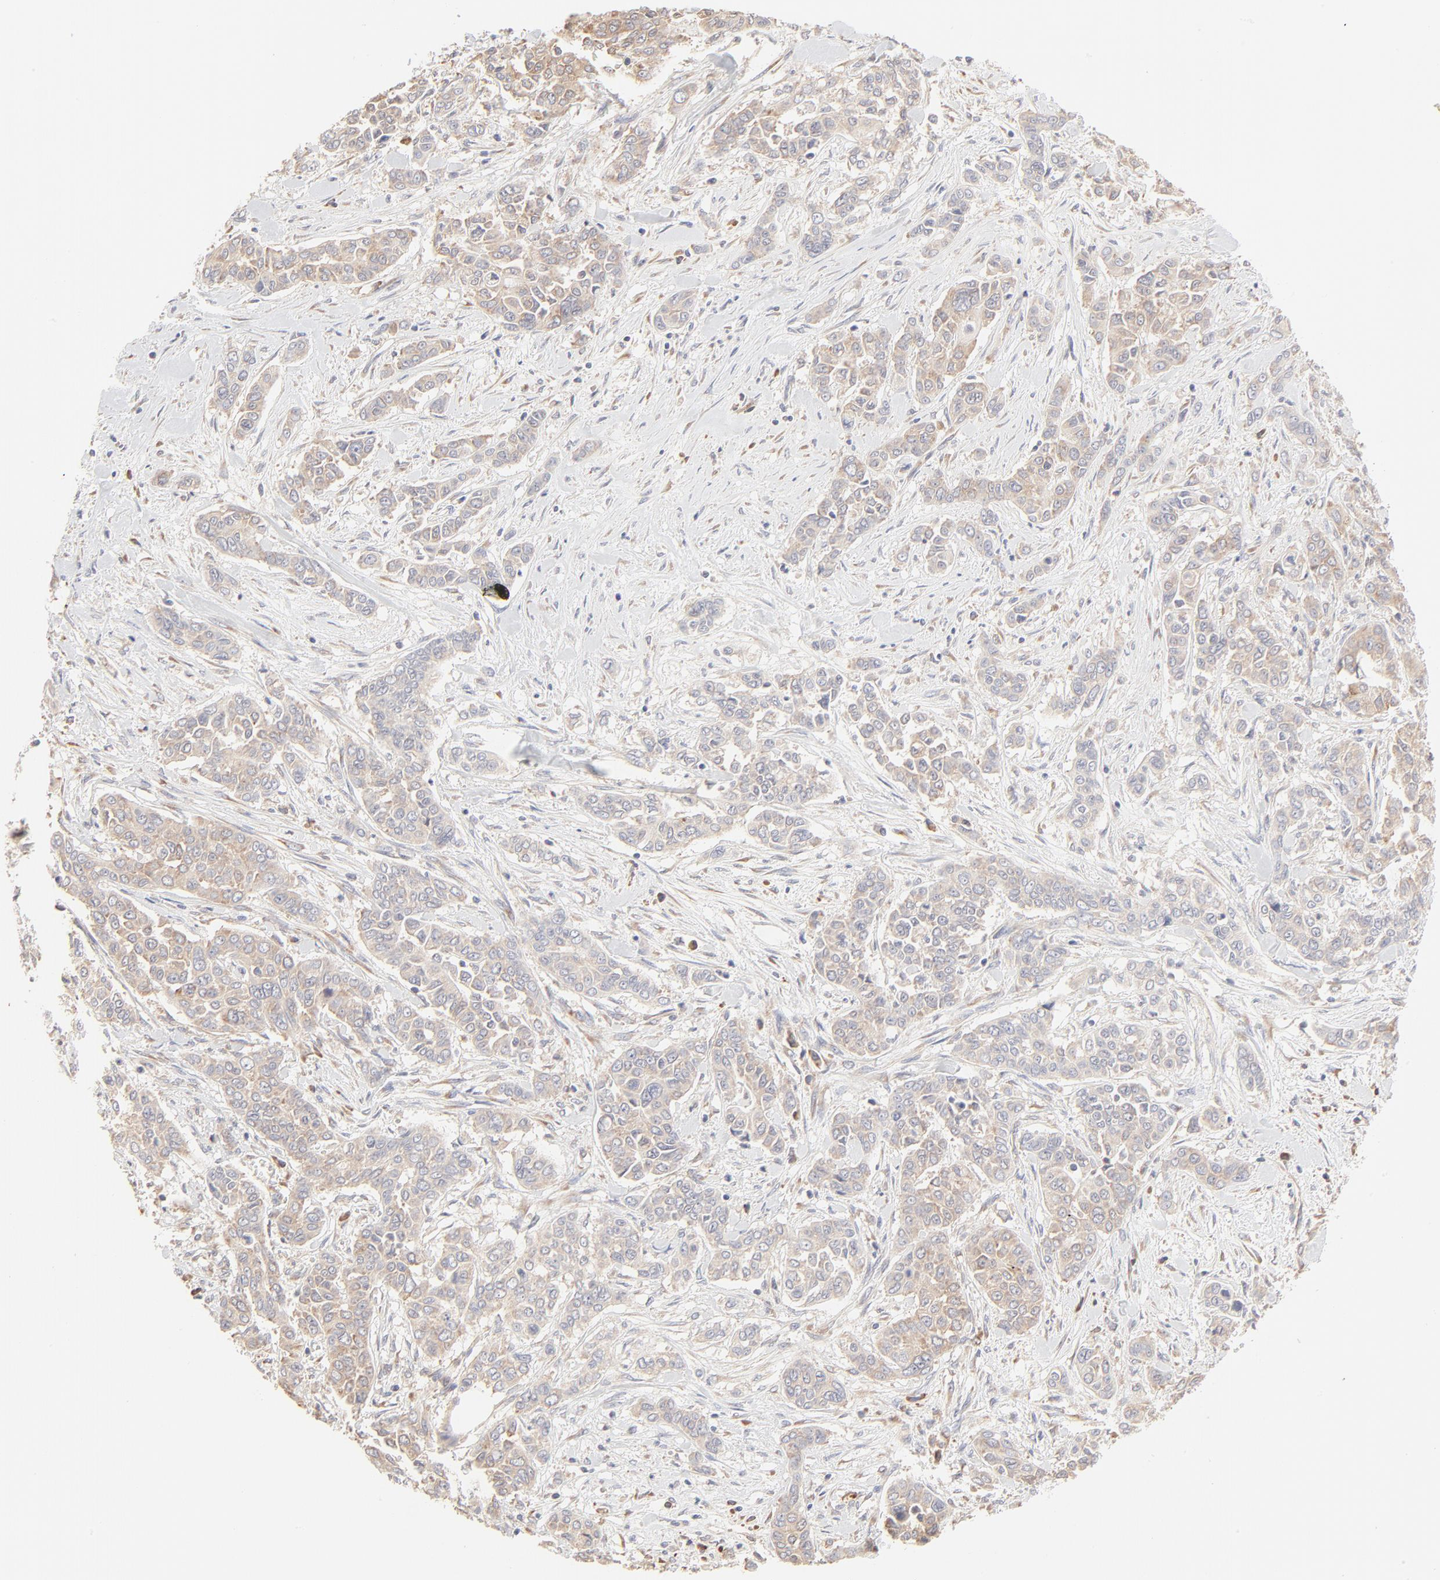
{"staining": {"intensity": "weak", "quantity": ">75%", "location": "cytoplasmic/membranous"}, "tissue": "pancreatic cancer", "cell_type": "Tumor cells", "image_type": "cancer", "snomed": [{"axis": "morphology", "description": "Adenocarcinoma, NOS"}, {"axis": "topography", "description": "Pancreas"}], "caption": "Immunohistochemistry (DAB (3,3'-diaminobenzidine)) staining of human pancreatic cancer reveals weak cytoplasmic/membranous protein staining in approximately >75% of tumor cells.", "gene": "RPS20", "patient": {"sex": "female", "age": 52}}